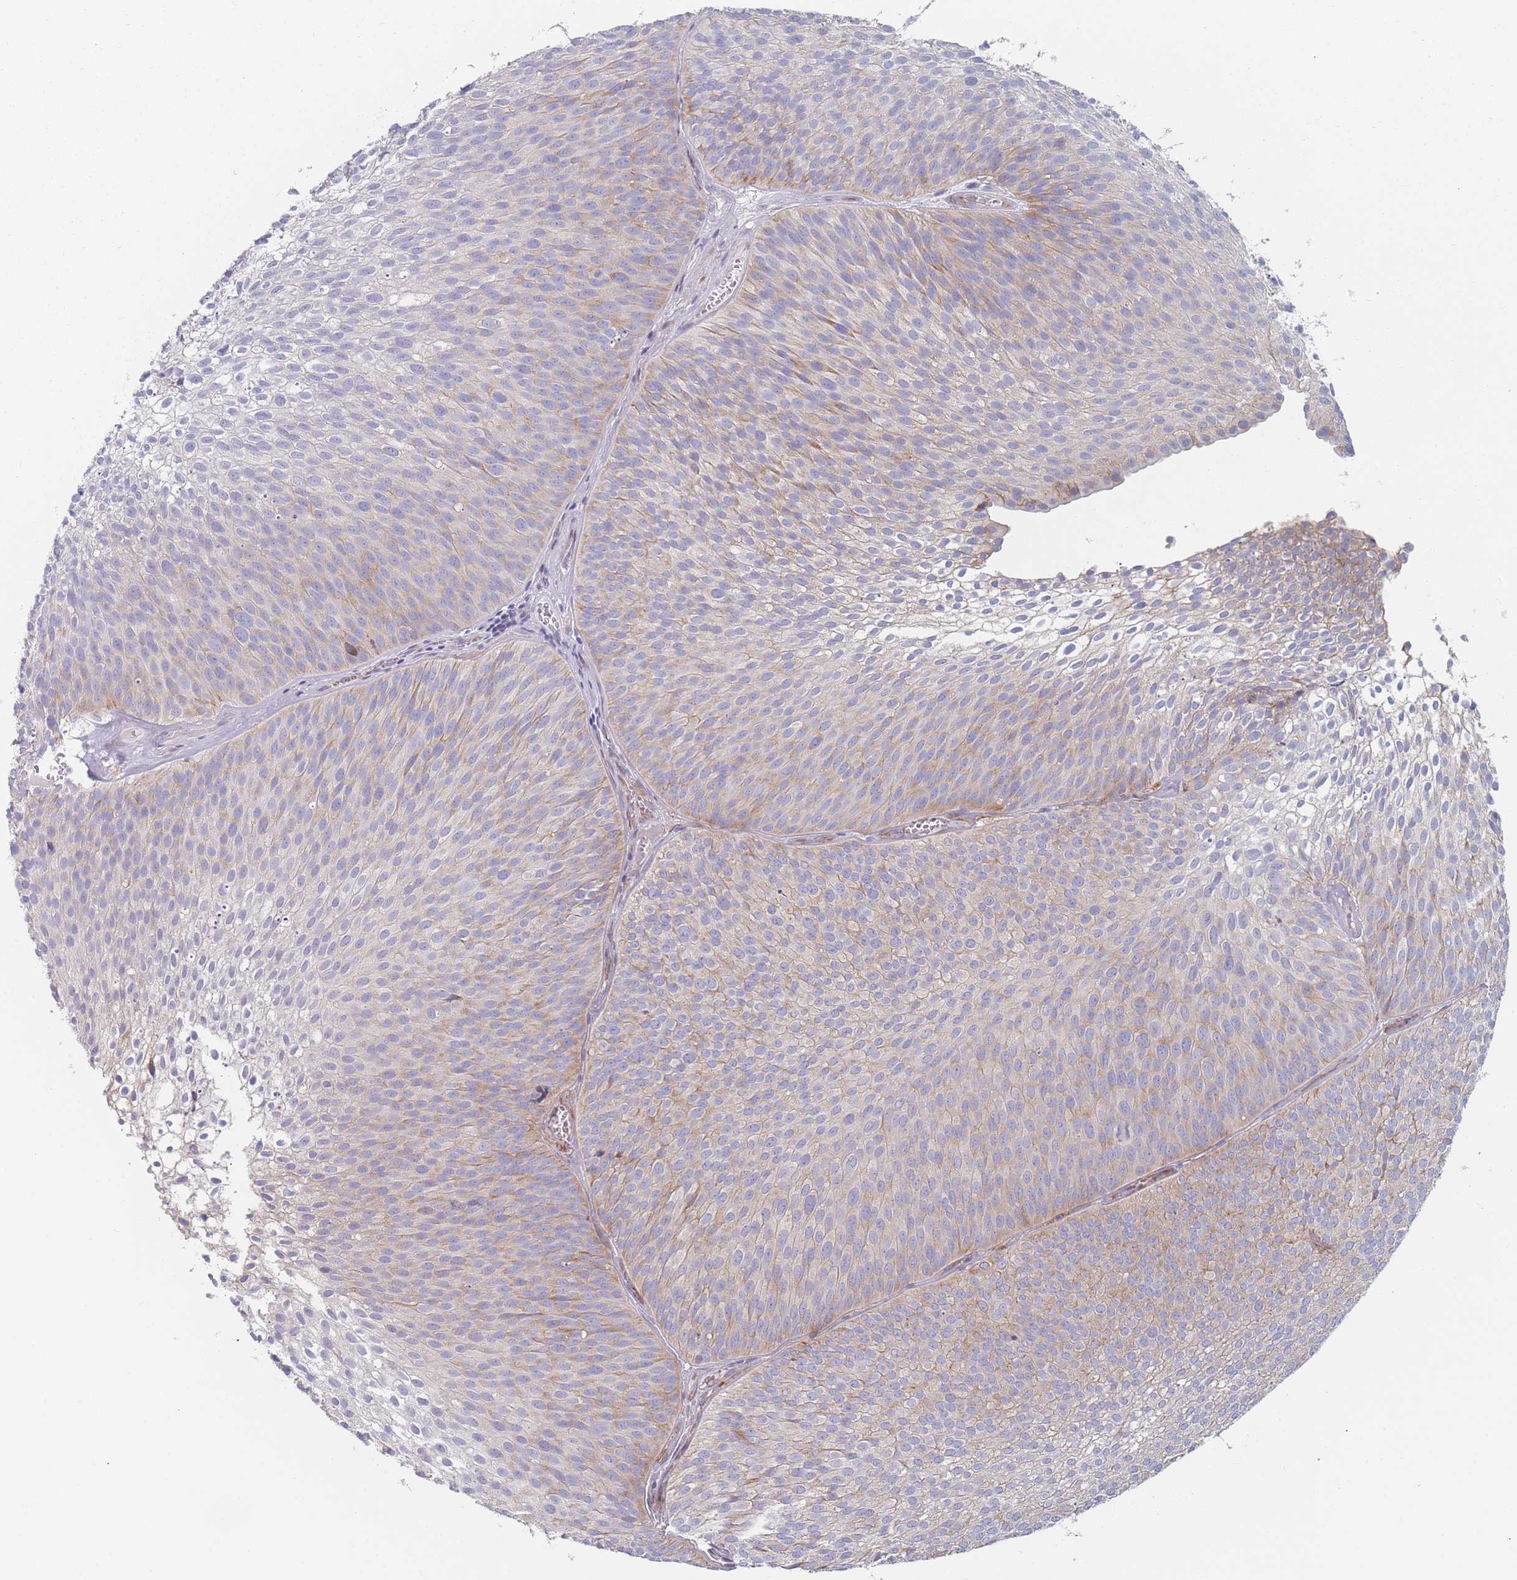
{"staining": {"intensity": "weak", "quantity": "<25%", "location": "cytoplasmic/membranous"}, "tissue": "urothelial cancer", "cell_type": "Tumor cells", "image_type": "cancer", "snomed": [{"axis": "morphology", "description": "Urothelial carcinoma, Low grade"}, {"axis": "topography", "description": "Urinary bladder"}], "caption": "A micrograph of human urothelial cancer is negative for staining in tumor cells.", "gene": "CACNG5", "patient": {"sex": "male", "age": 91}}